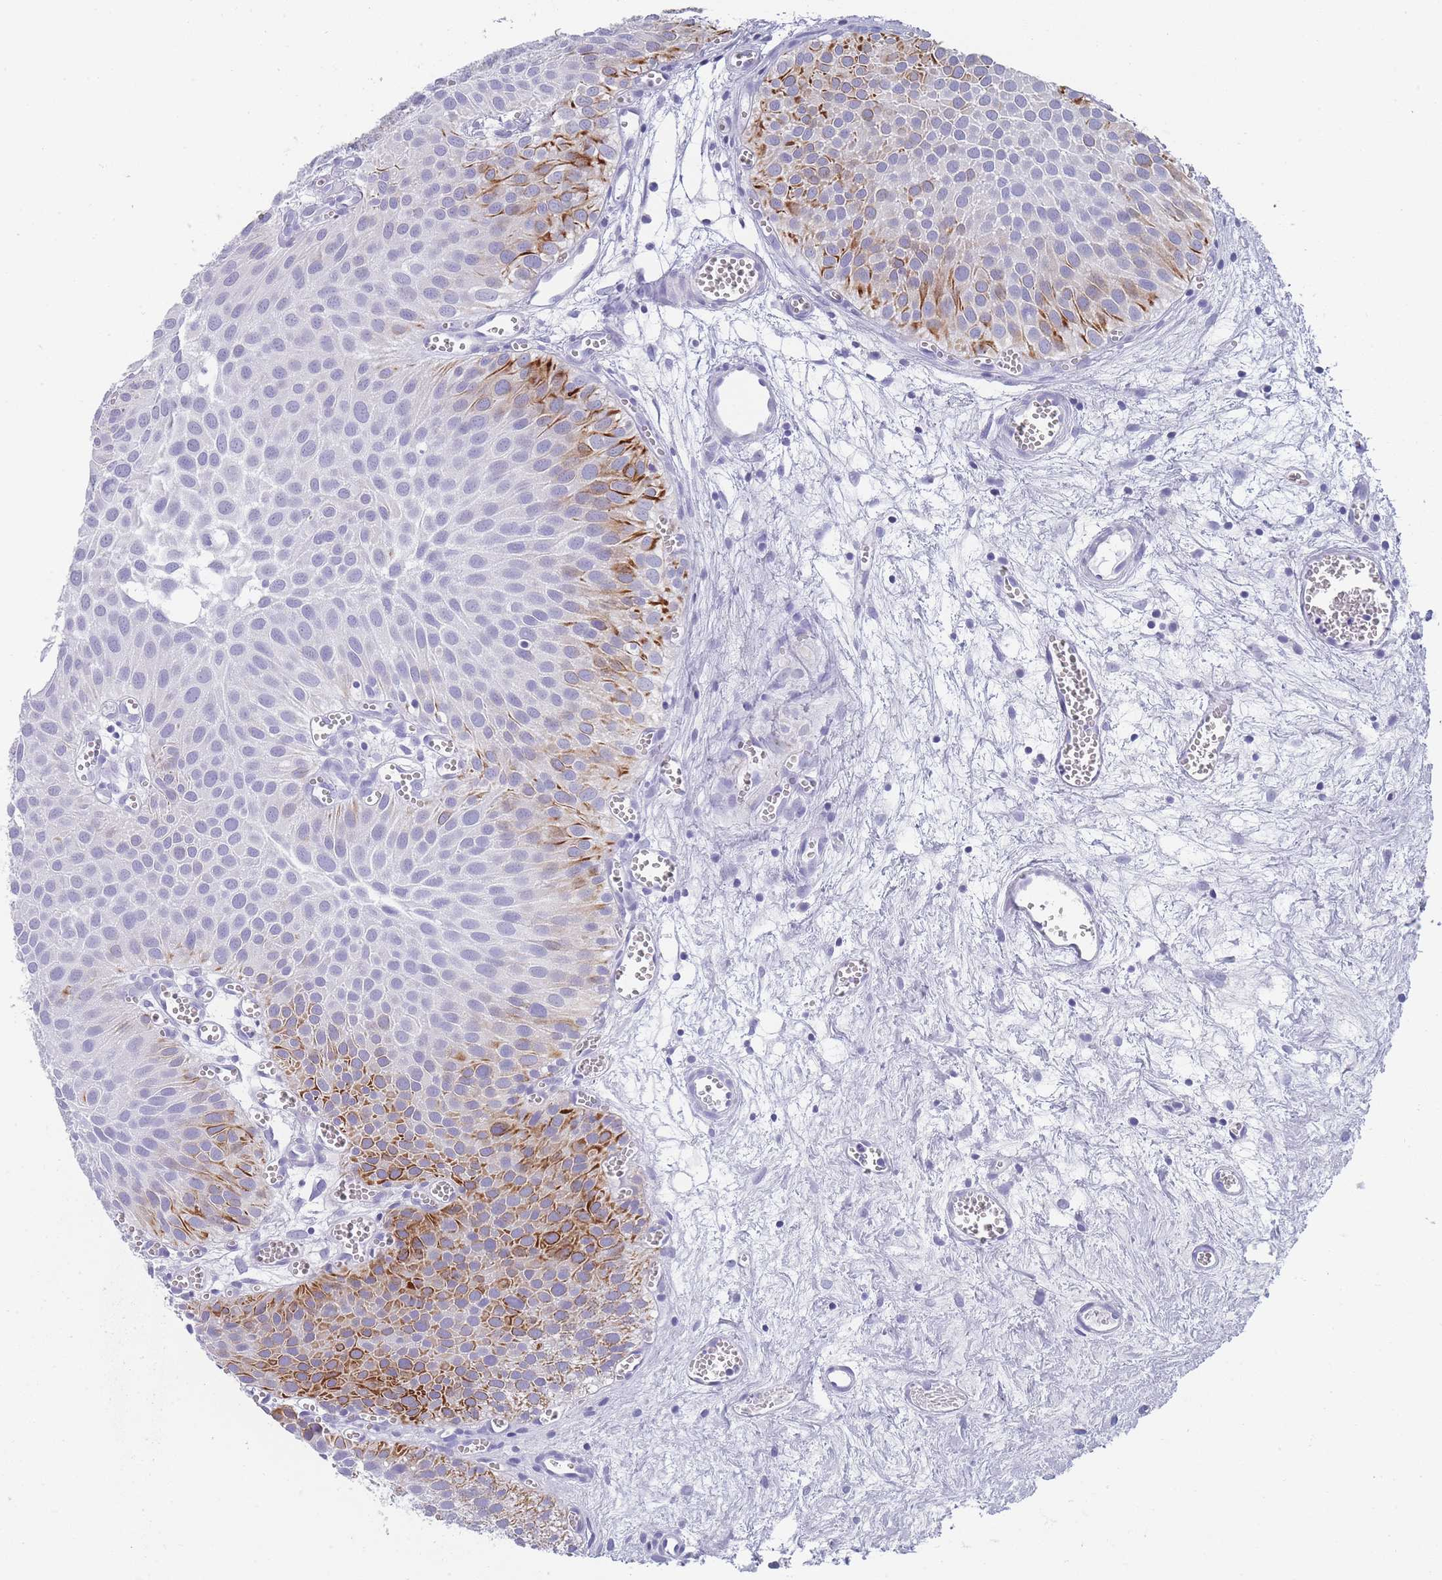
{"staining": {"intensity": "strong", "quantity": "<25%", "location": "cytoplasmic/membranous"}, "tissue": "urothelial cancer", "cell_type": "Tumor cells", "image_type": "cancer", "snomed": [{"axis": "morphology", "description": "Urothelial carcinoma, Low grade"}, {"axis": "topography", "description": "Urinary bladder"}], "caption": "Brown immunohistochemical staining in urothelial cancer displays strong cytoplasmic/membranous positivity in about <25% of tumor cells.", "gene": "RAB2B", "patient": {"sex": "male", "age": 88}}